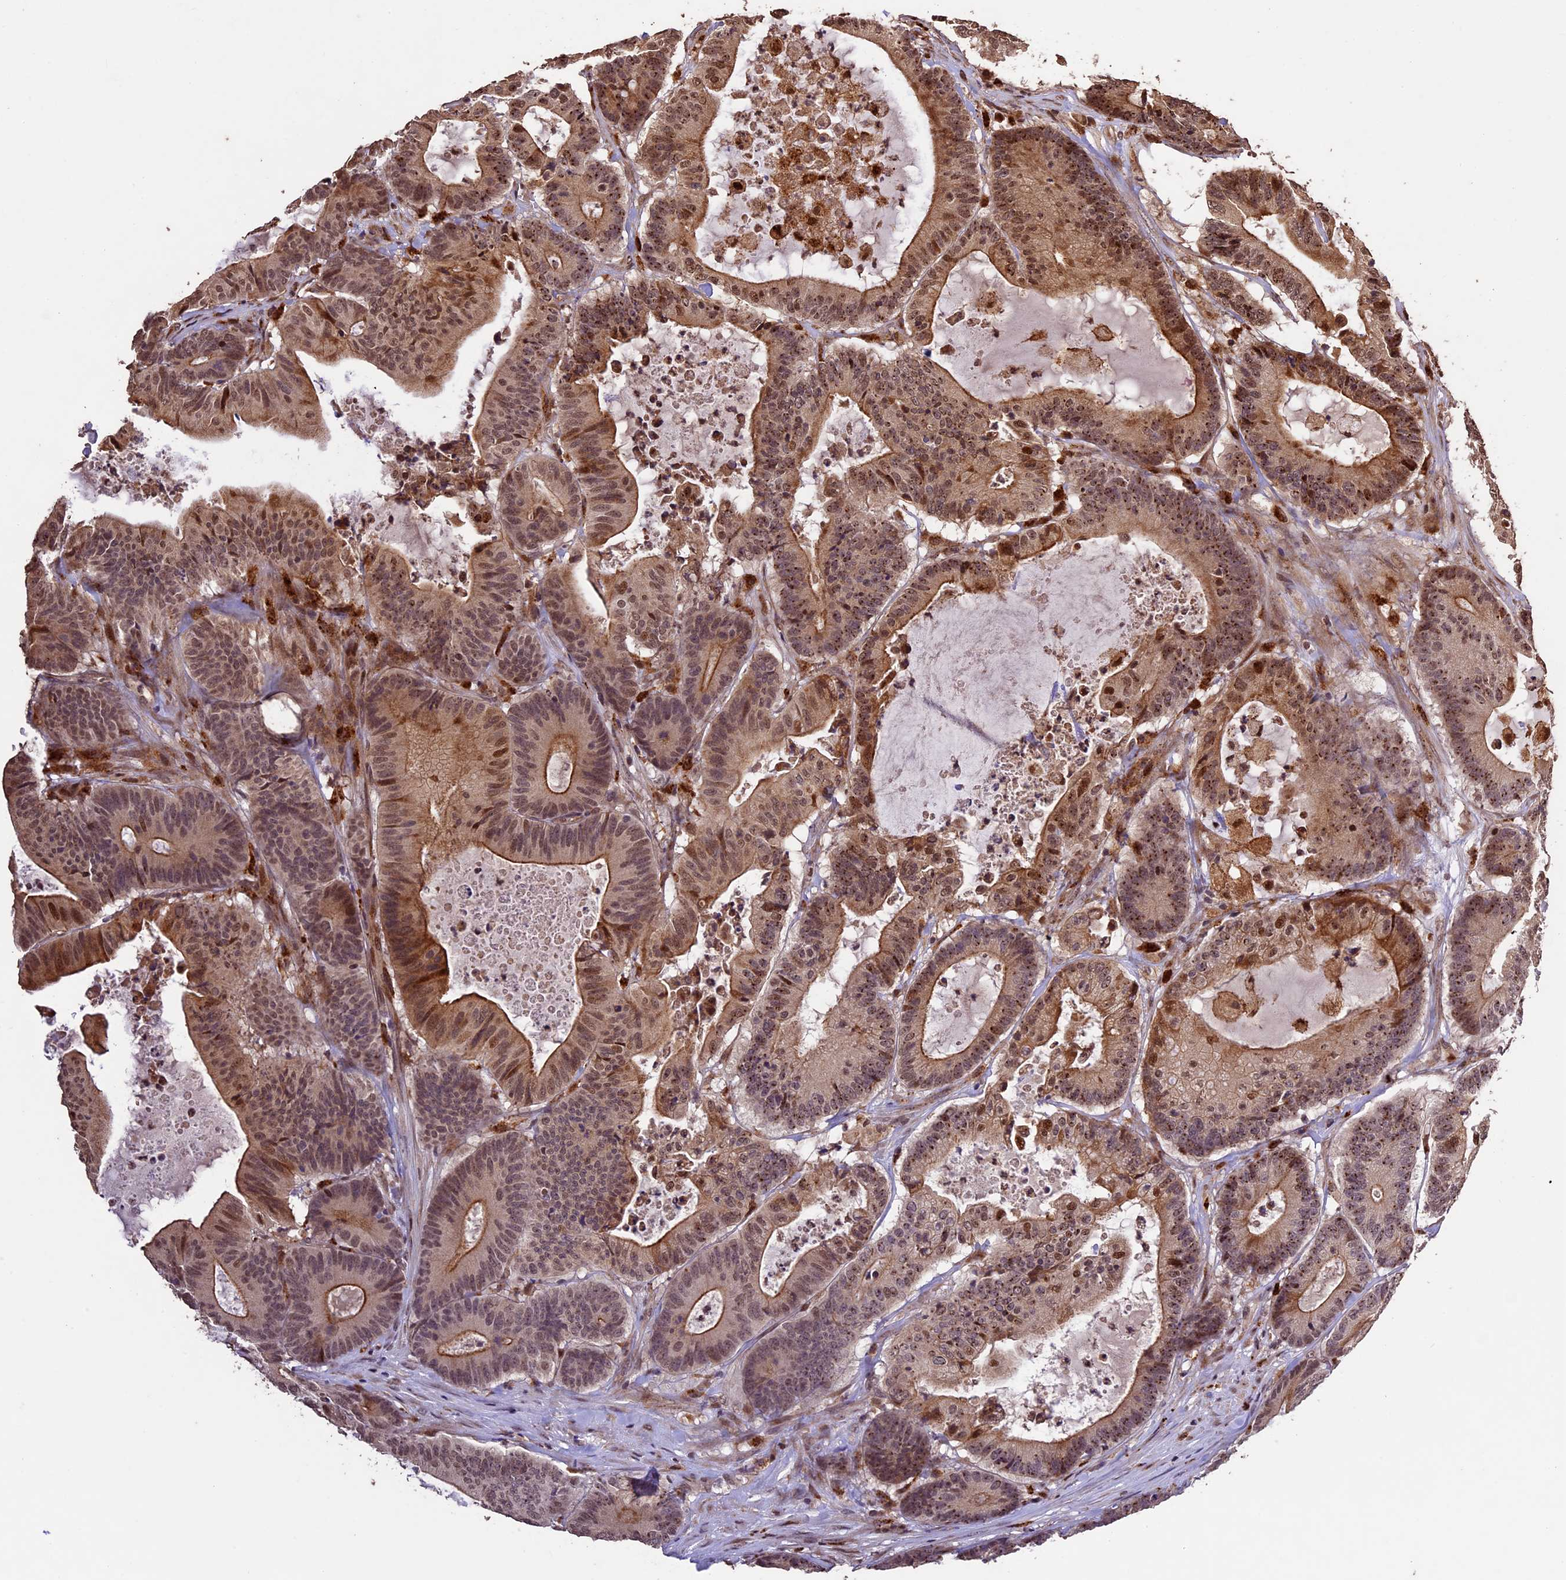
{"staining": {"intensity": "moderate", "quantity": ">75%", "location": "cytoplasmic/membranous,nuclear"}, "tissue": "colorectal cancer", "cell_type": "Tumor cells", "image_type": "cancer", "snomed": [{"axis": "morphology", "description": "Adenocarcinoma, NOS"}, {"axis": "topography", "description": "Colon"}], "caption": "Immunohistochemistry (IHC) staining of colorectal adenocarcinoma, which reveals medium levels of moderate cytoplasmic/membranous and nuclear positivity in about >75% of tumor cells indicating moderate cytoplasmic/membranous and nuclear protein positivity. The staining was performed using DAB (brown) for protein detection and nuclei were counterstained in hematoxylin (blue).", "gene": "CDKN2AIP", "patient": {"sex": "female", "age": 84}}